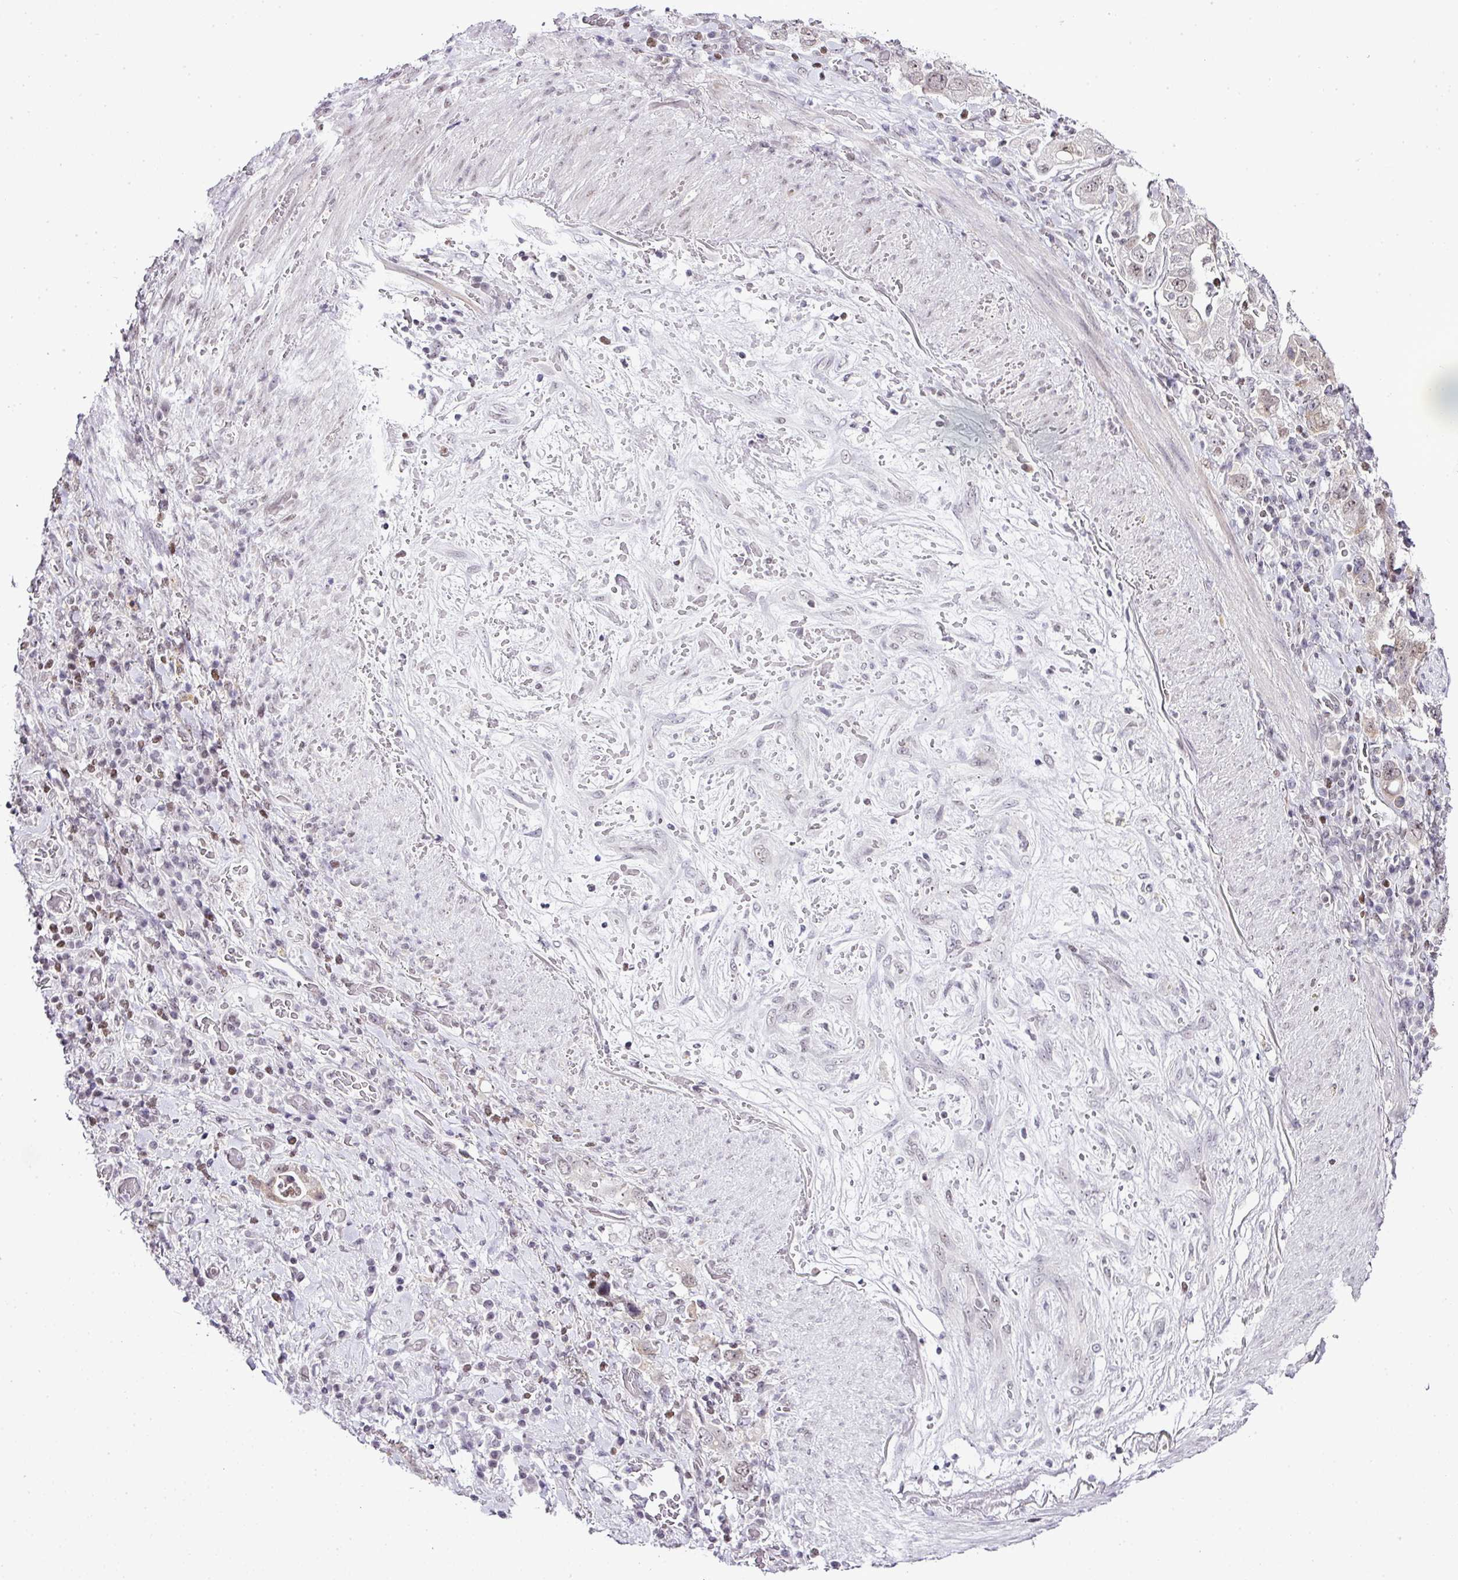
{"staining": {"intensity": "weak", "quantity": "<25%", "location": "nuclear"}, "tissue": "stomach cancer", "cell_type": "Tumor cells", "image_type": "cancer", "snomed": [{"axis": "morphology", "description": "Adenocarcinoma, NOS"}, {"axis": "topography", "description": "Stomach, upper"}, {"axis": "topography", "description": "Stomach"}], "caption": "This image is of stomach cancer (adenocarcinoma) stained with immunohistochemistry (IHC) to label a protein in brown with the nuclei are counter-stained blue. There is no positivity in tumor cells. The staining is performed using DAB (3,3'-diaminobenzidine) brown chromogen with nuclei counter-stained in using hematoxylin.", "gene": "FAM32A", "patient": {"sex": "male", "age": 62}}